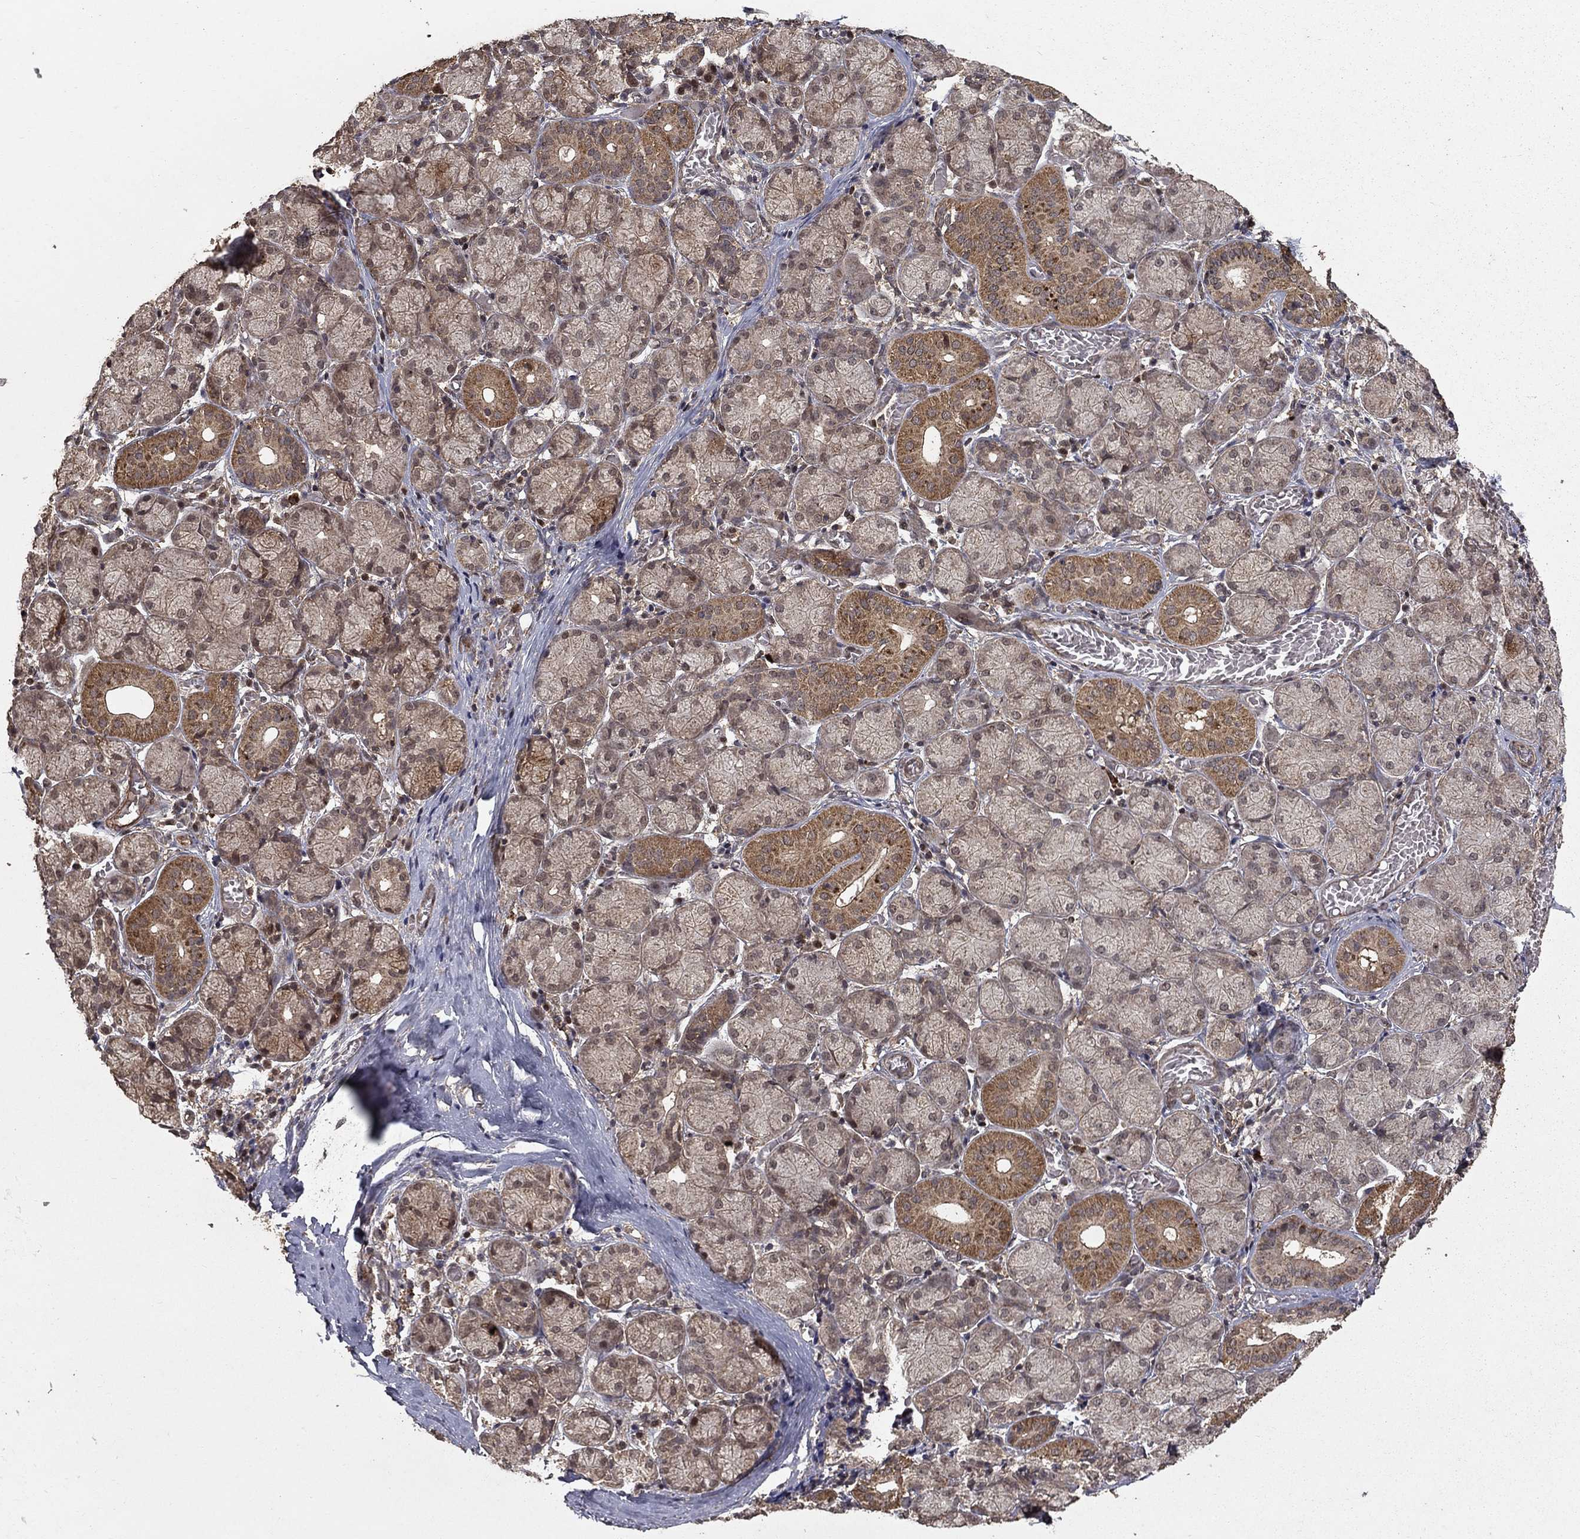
{"staining": {"intensity": "moderate", "quantity": "25%-75%", "location": "cytoplasmic/membranous,nuclear"}, "tissue": "salivary gland", "cell_type": "Glandular cells", "image_type": "normal", "snomed": [{"axis": "morphology", "description": "Normal tissue, NOS"}, {"axis": "topography", "description": "Salivary gland"}, {"axis": "topography", "description": "Peripheral nerve tissue"}], "caption": "Normal salivary gland exhibits moderate cytoplasmic/membranous,nuclear staining in approximately 25%-75% of glandular cells (brown staining indicates protein expression, while blue staining denotes nuclei)..", "gene": "PRDM1", "patient": {"sex": "female", "age": 24}}